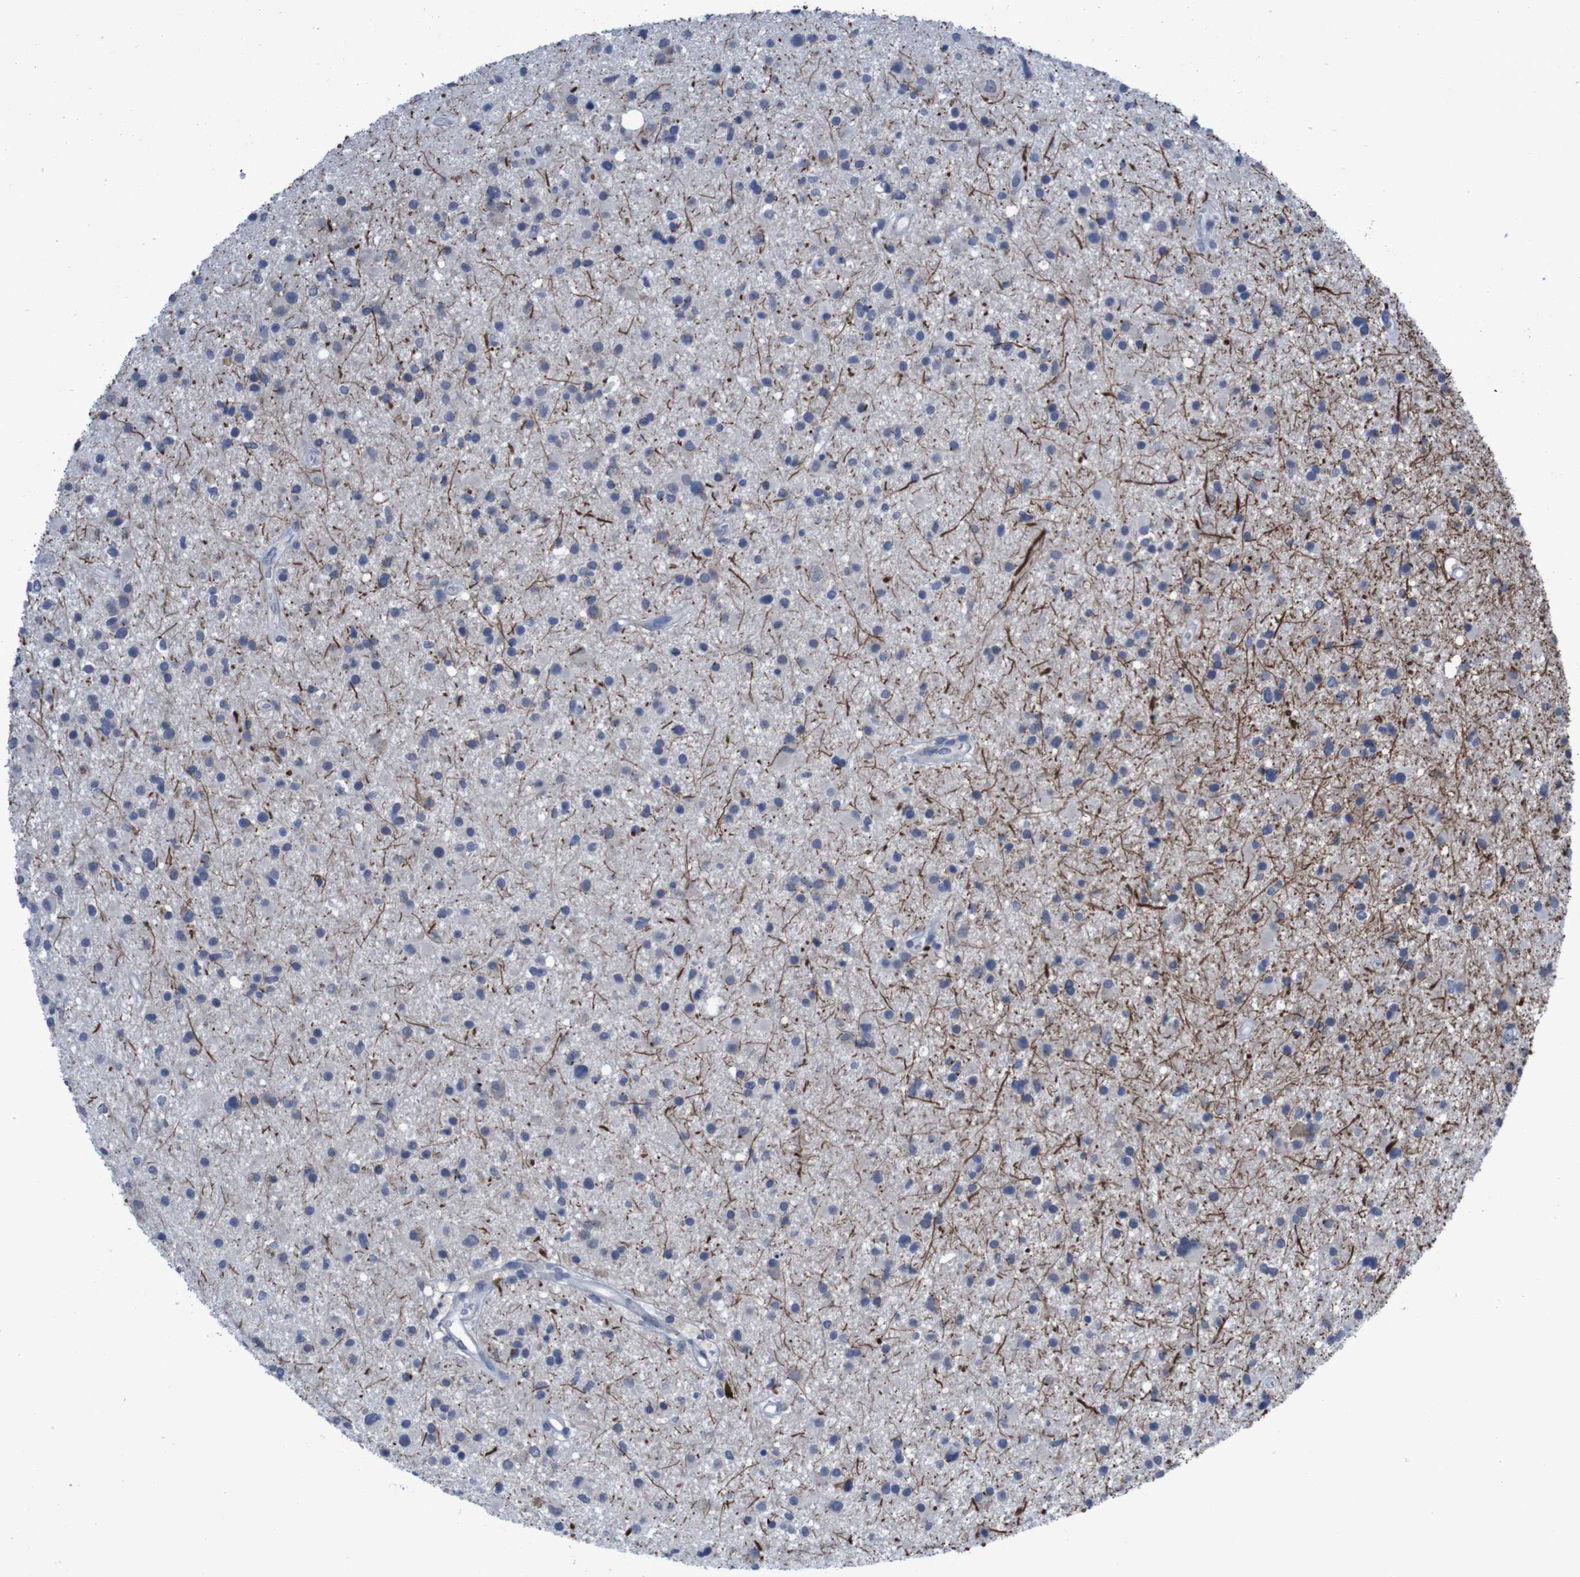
{"staining": {"intensity": "negative", "quantity": "none", "location": "none"}, "tissue": "glioma", "cell_type": "Tumor cells", "image_type": "cancer", "snomed": [{"axis": "morphology", "description": "Glioma, malignant, High grade"}, {"axis": "topography", "description": "Brain"}], "caption": "Immunohistochemistry (IHC) of malignant high-grade glioma exhibits no positivity in tumor cells.", "gene": "CLDN18", "patient": {"sex": "male", "age": 33}}